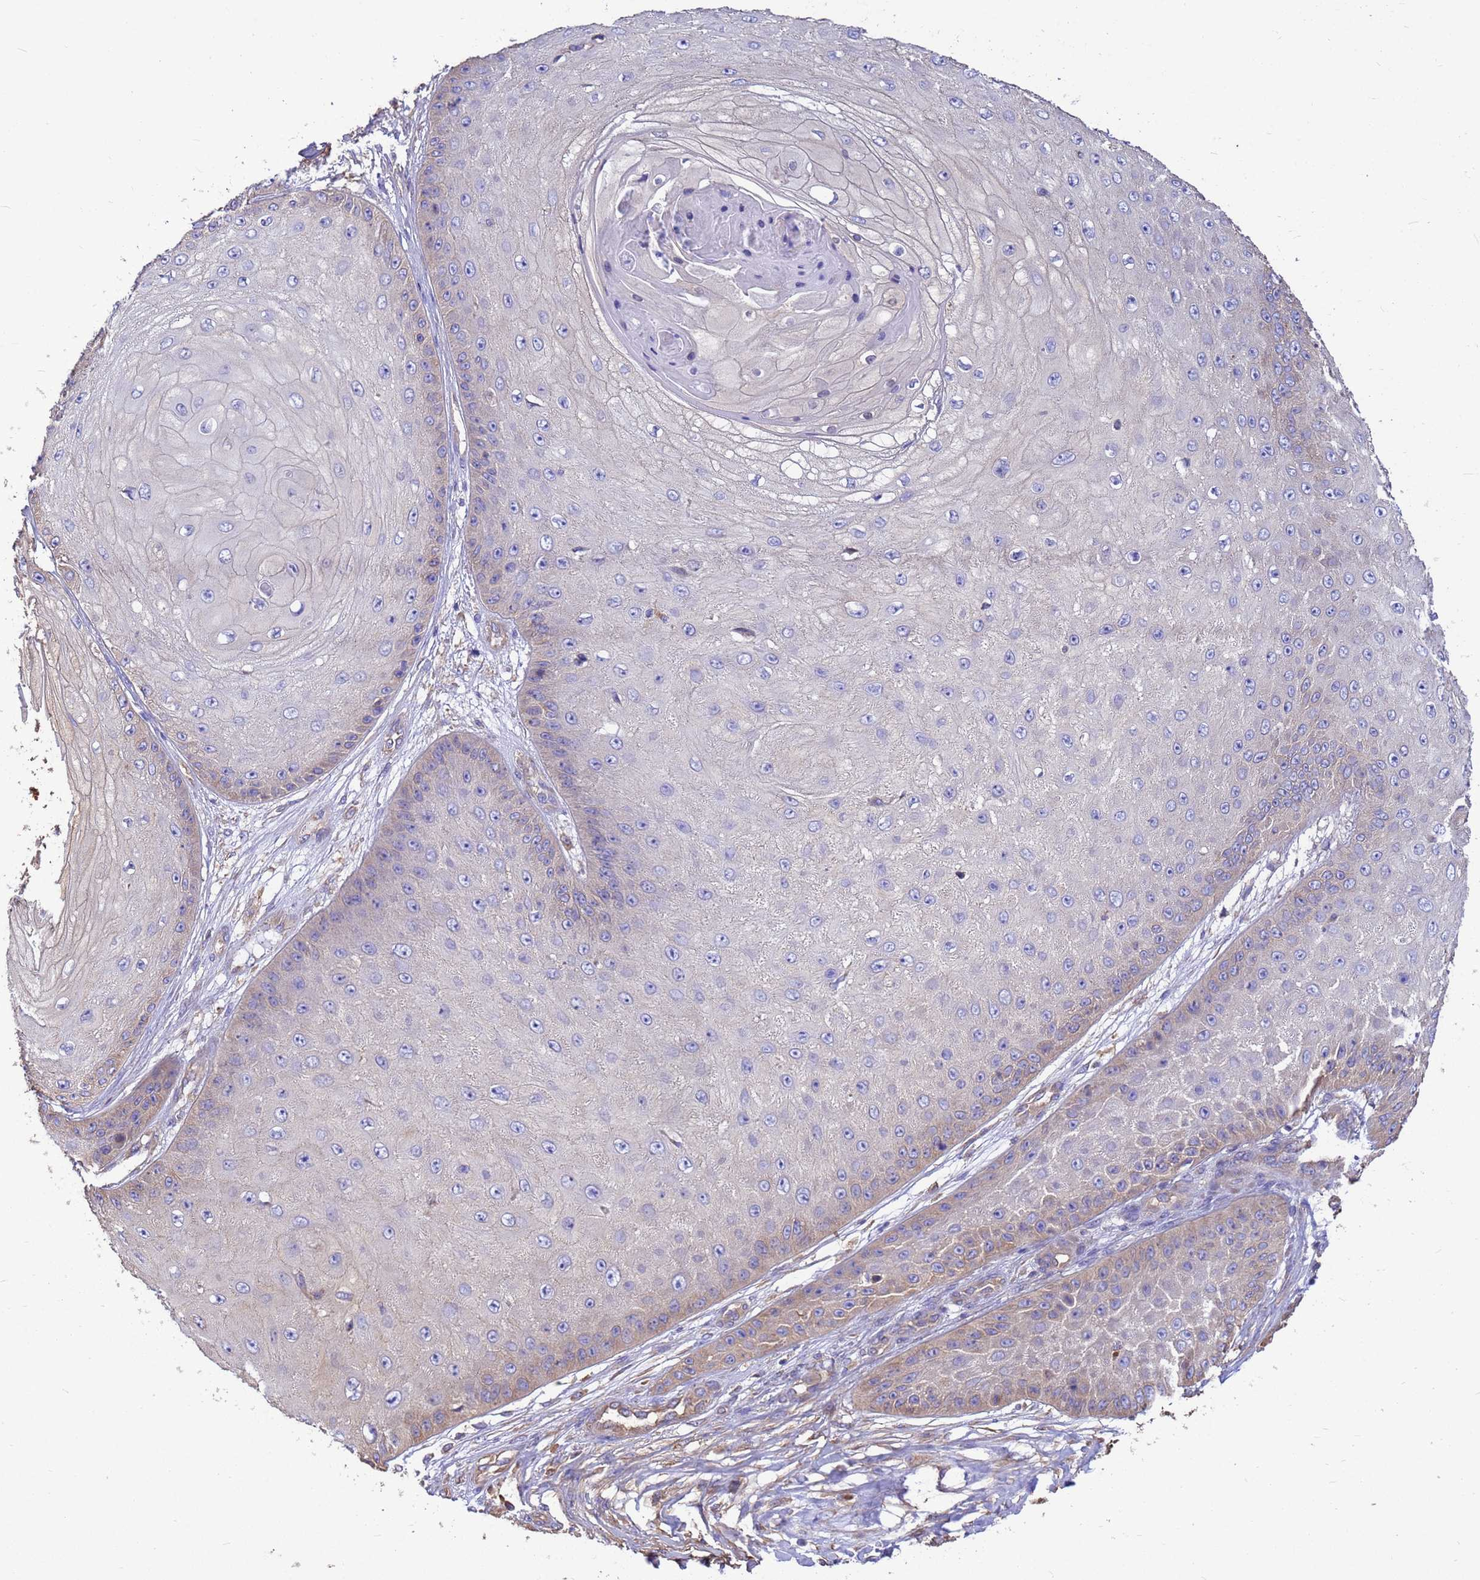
{"staining": {"intensity": "weak", "quantity": "25%-75%", "location": "cytoplasmic/membranous"}, "tissue": "skin cancer", "cell_type": "Tumor cells", "image_type": "cancer", "snomed": [{"axis": "morphology", "description": "Squamous cell carcinoma, NOS"}, {"axis": "topography", "description": "Skin"}], "caption": "DAB immunohistochemical staining of human skin squamous cell carcinoma reveals weak cytoplasmic/membranous protein staining in about 25%-75% of tumor cells.", "gene": "TUBB1", "patient": {"sex": "male", "age": 70}}